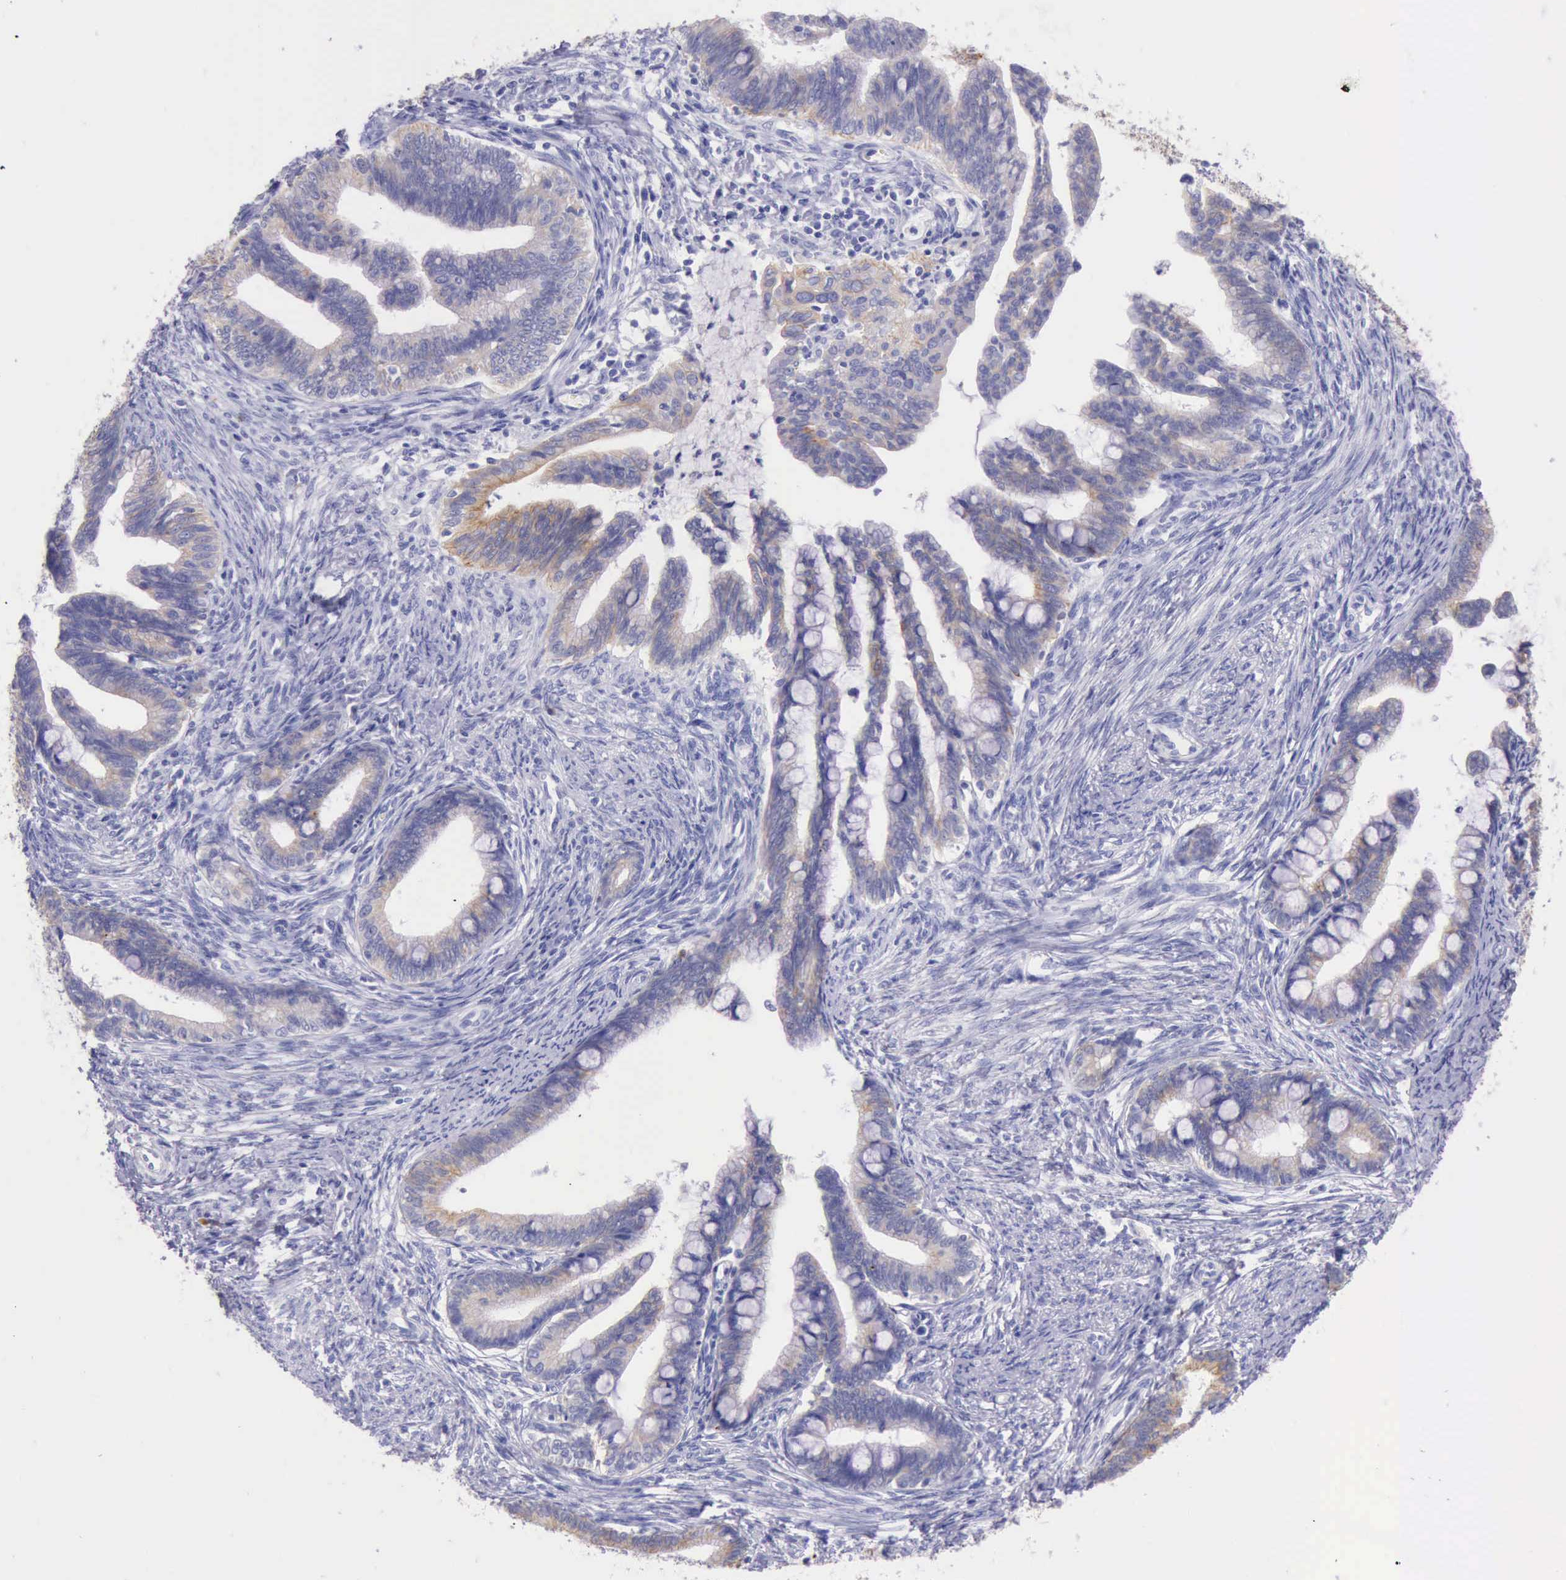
{"staining": {"intensity": "weak", "quantity": "25%-75%", "location": "cytoplasmic/membranous"}, "tissue": "cervical cancer", "cell_type": "Tumor cells", "image_type": "cancer", "snomed": [{"axis": "morphology", "description": "Adenocarcinoma, NOS"}, {"axis": "topography", "description": "Cervix"}], "caption": "The image demonstrates a brown stain indicating the presence of a protein in the cytoplasmic/membranous of tumor cells in cervical adenocarcinoma.", "gene": "KRT8", "patient": {"sex": "female", "age": 36}}